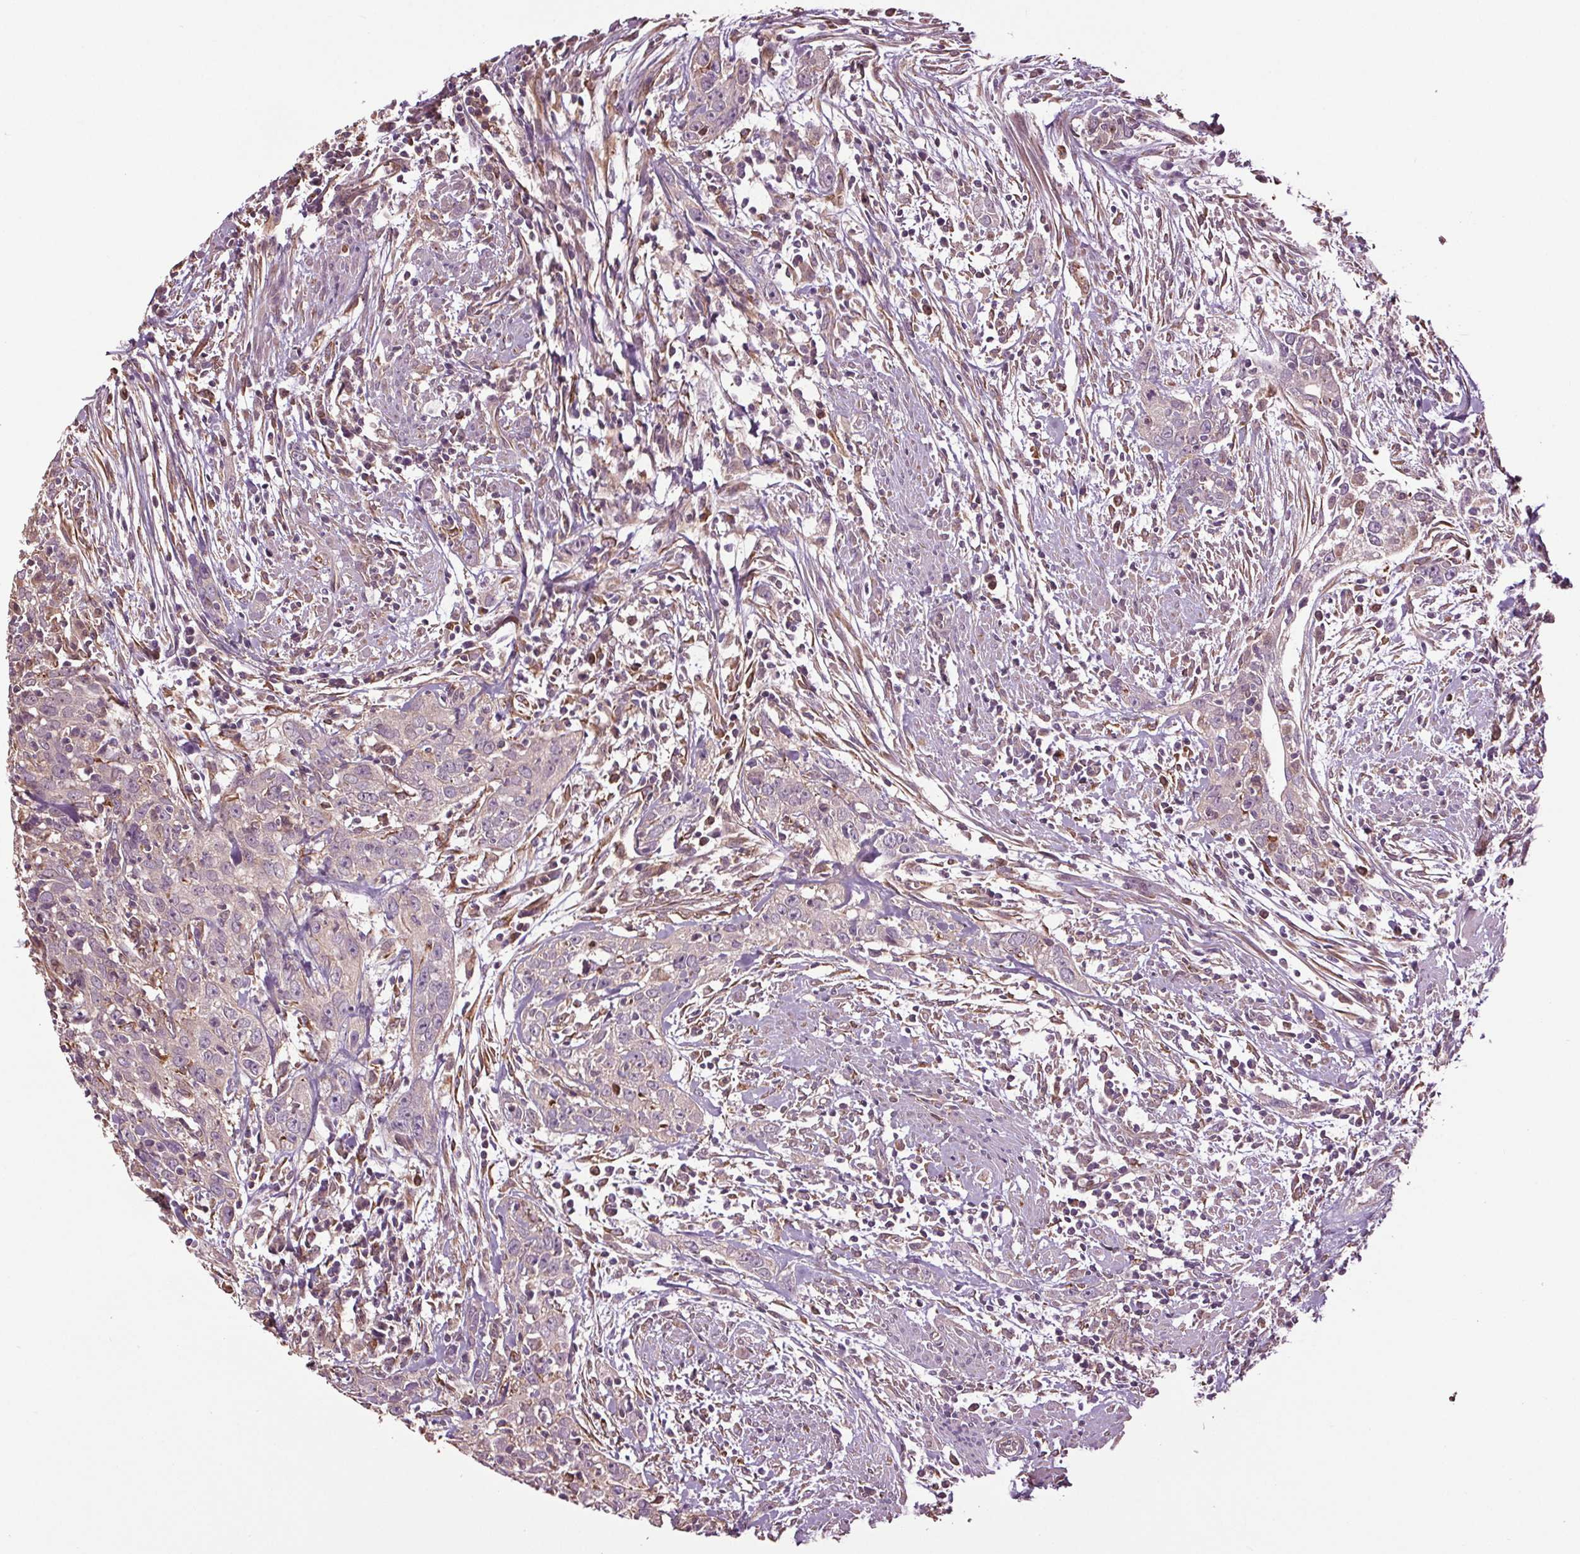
{"staining": {"intensity": "negative", "quantity": "none", "location": "none"}, "tissue": "urothelial cancer", "cell_type": "Tumor cells", "image_type": "cancer", "snomed": [{"axis": "morphology", "description": "Urothelial carcinoma, High grade"}, {"axis": "topography", "description": "Urinary bladder"}], "caption": "High power microscopy histopathology image of an immunohistochemistry micrograph of high-grade urothelial carcinoma, revealing no significant staining in tumor cells. (Immunohistochemistry, brightfield microscopy, high magnification).", "gene": "RNPEP", "patient": {"sex": "male", "age": 83}}